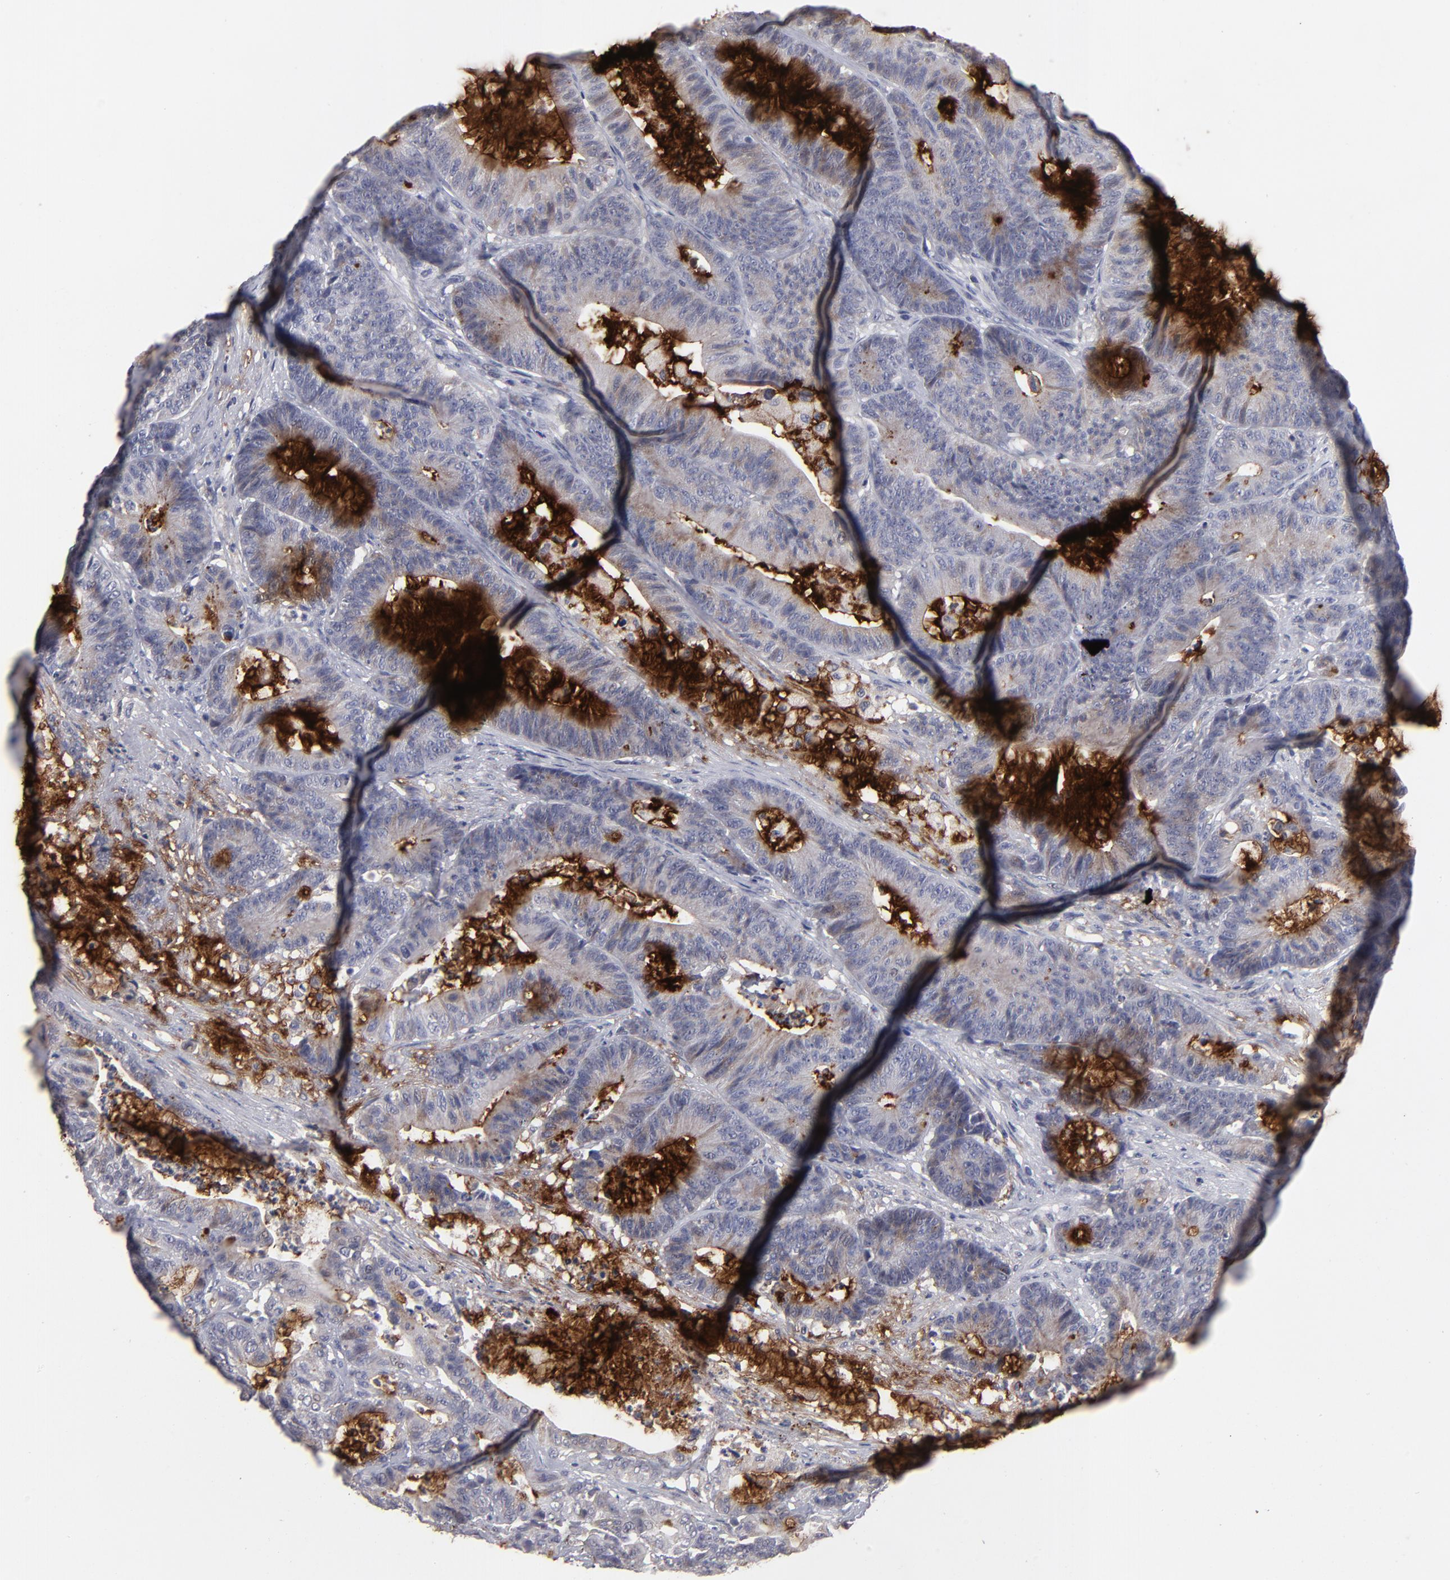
{"staining": {"intensity": "weak", "quantity": "25%-75%", "location": "cytoplasmic/membranous"}, "tissue": "colorectal cancer", "cell_type": "Tumor cells", "image_type": "cancer", "snomed": [{"axis": "morphology", "description": "Adenocarcinoma, NOS"}, {"axis": "topography", "description": "Colon"}], "caption": "Protein staining of colorectal cancer tissue exhibits weak cytoplasmic/membranous expression in approximately 25%-75% of tumor cells.", "gene": "GPM6B", "patient": {"sex": "female", "age": 84}}